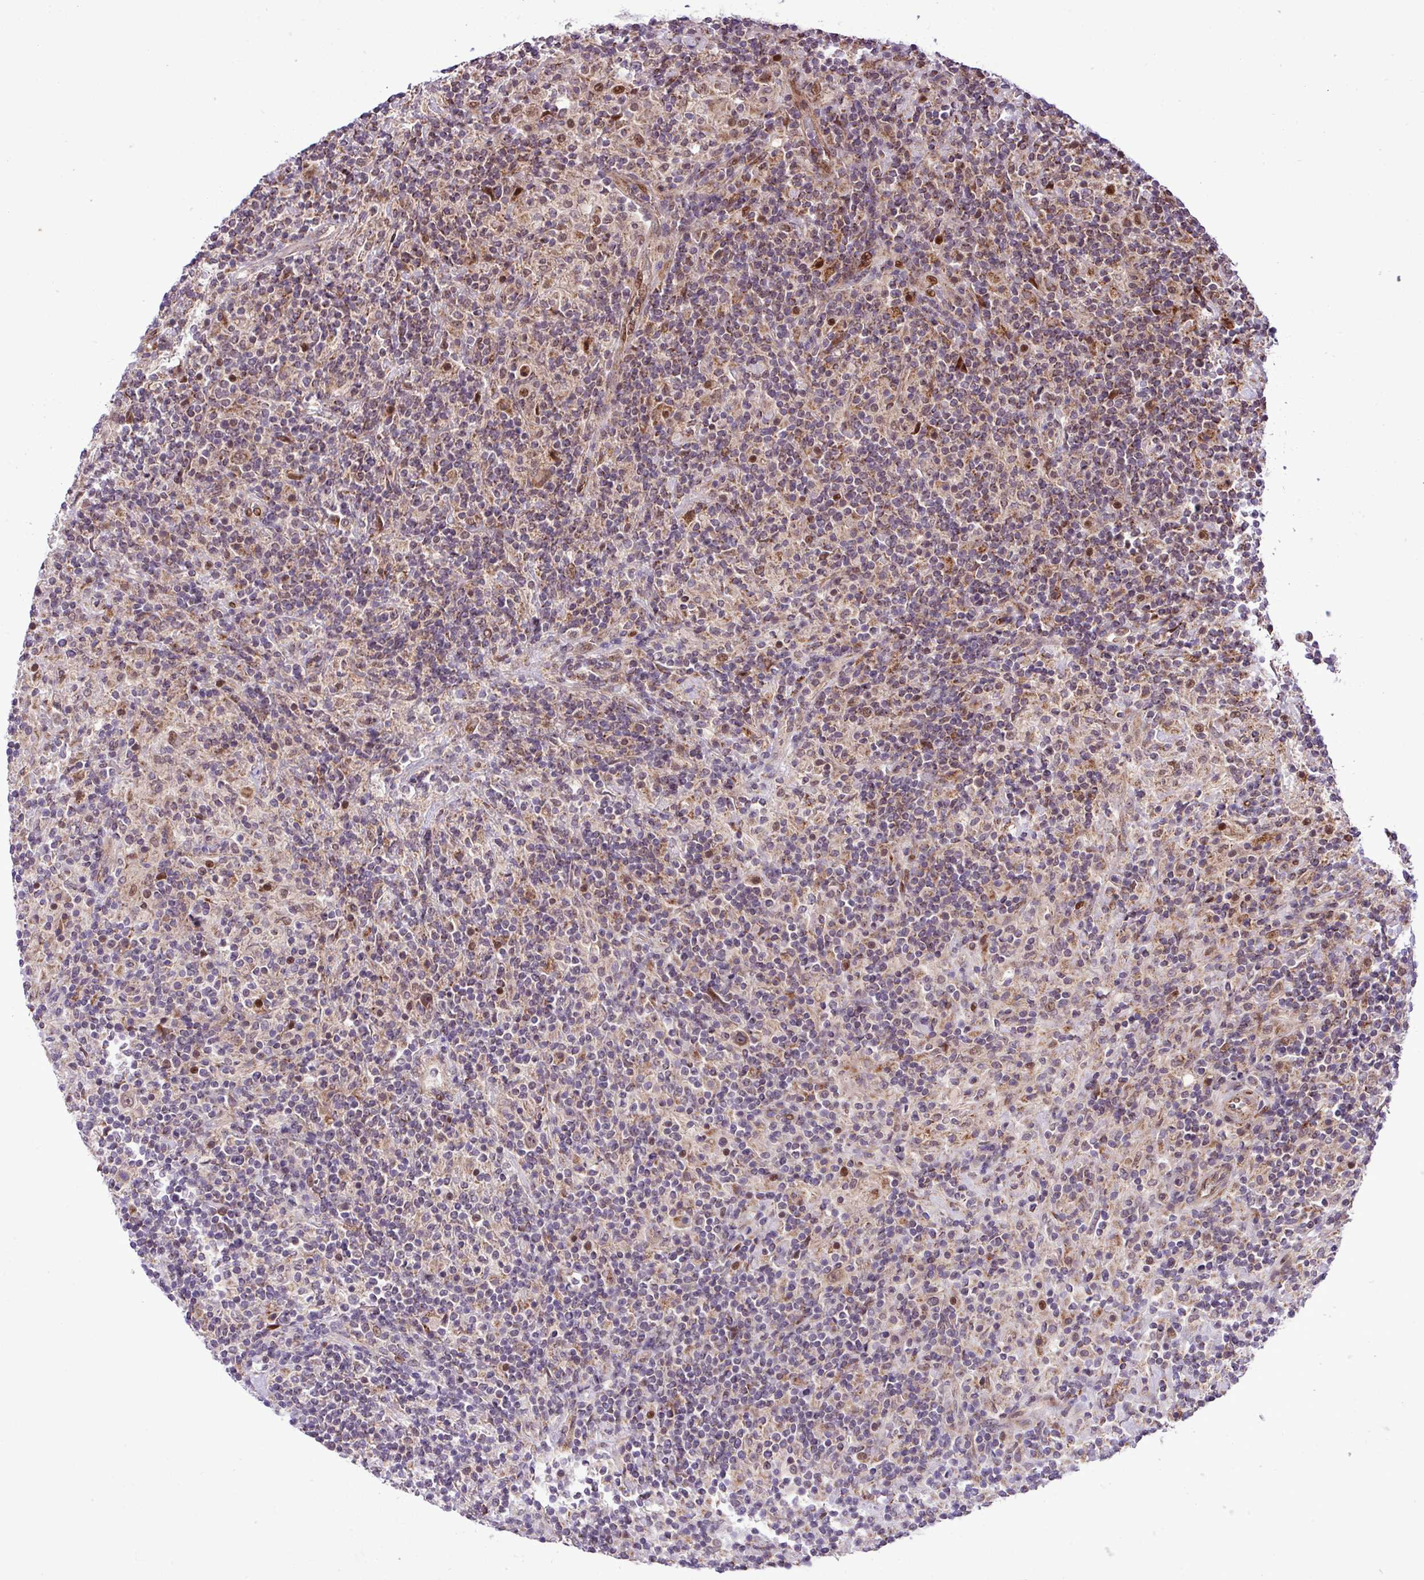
{"staining": {"intensity": "moderate", "quantity": "25%-75%", "location": "cytoplasmic/membranous"}, "tissue": "lymphoma", "cell_type": "Tumor cells", "image_type": "cancer", "snomed": [{"axis": "morphology", "description": "Hodgkin's disease, NOS"}, {"axis": "topography", "description": "Lymph node"}], "caption": "This image demonstrates immunohistochemistry staining of lymphoma, with medium moderate cytoplasmic/membranous expression in about 25%-75% of tumor cells.", "gene": "B3GNT9", "patient": {"sex": "male", "age": 70}}